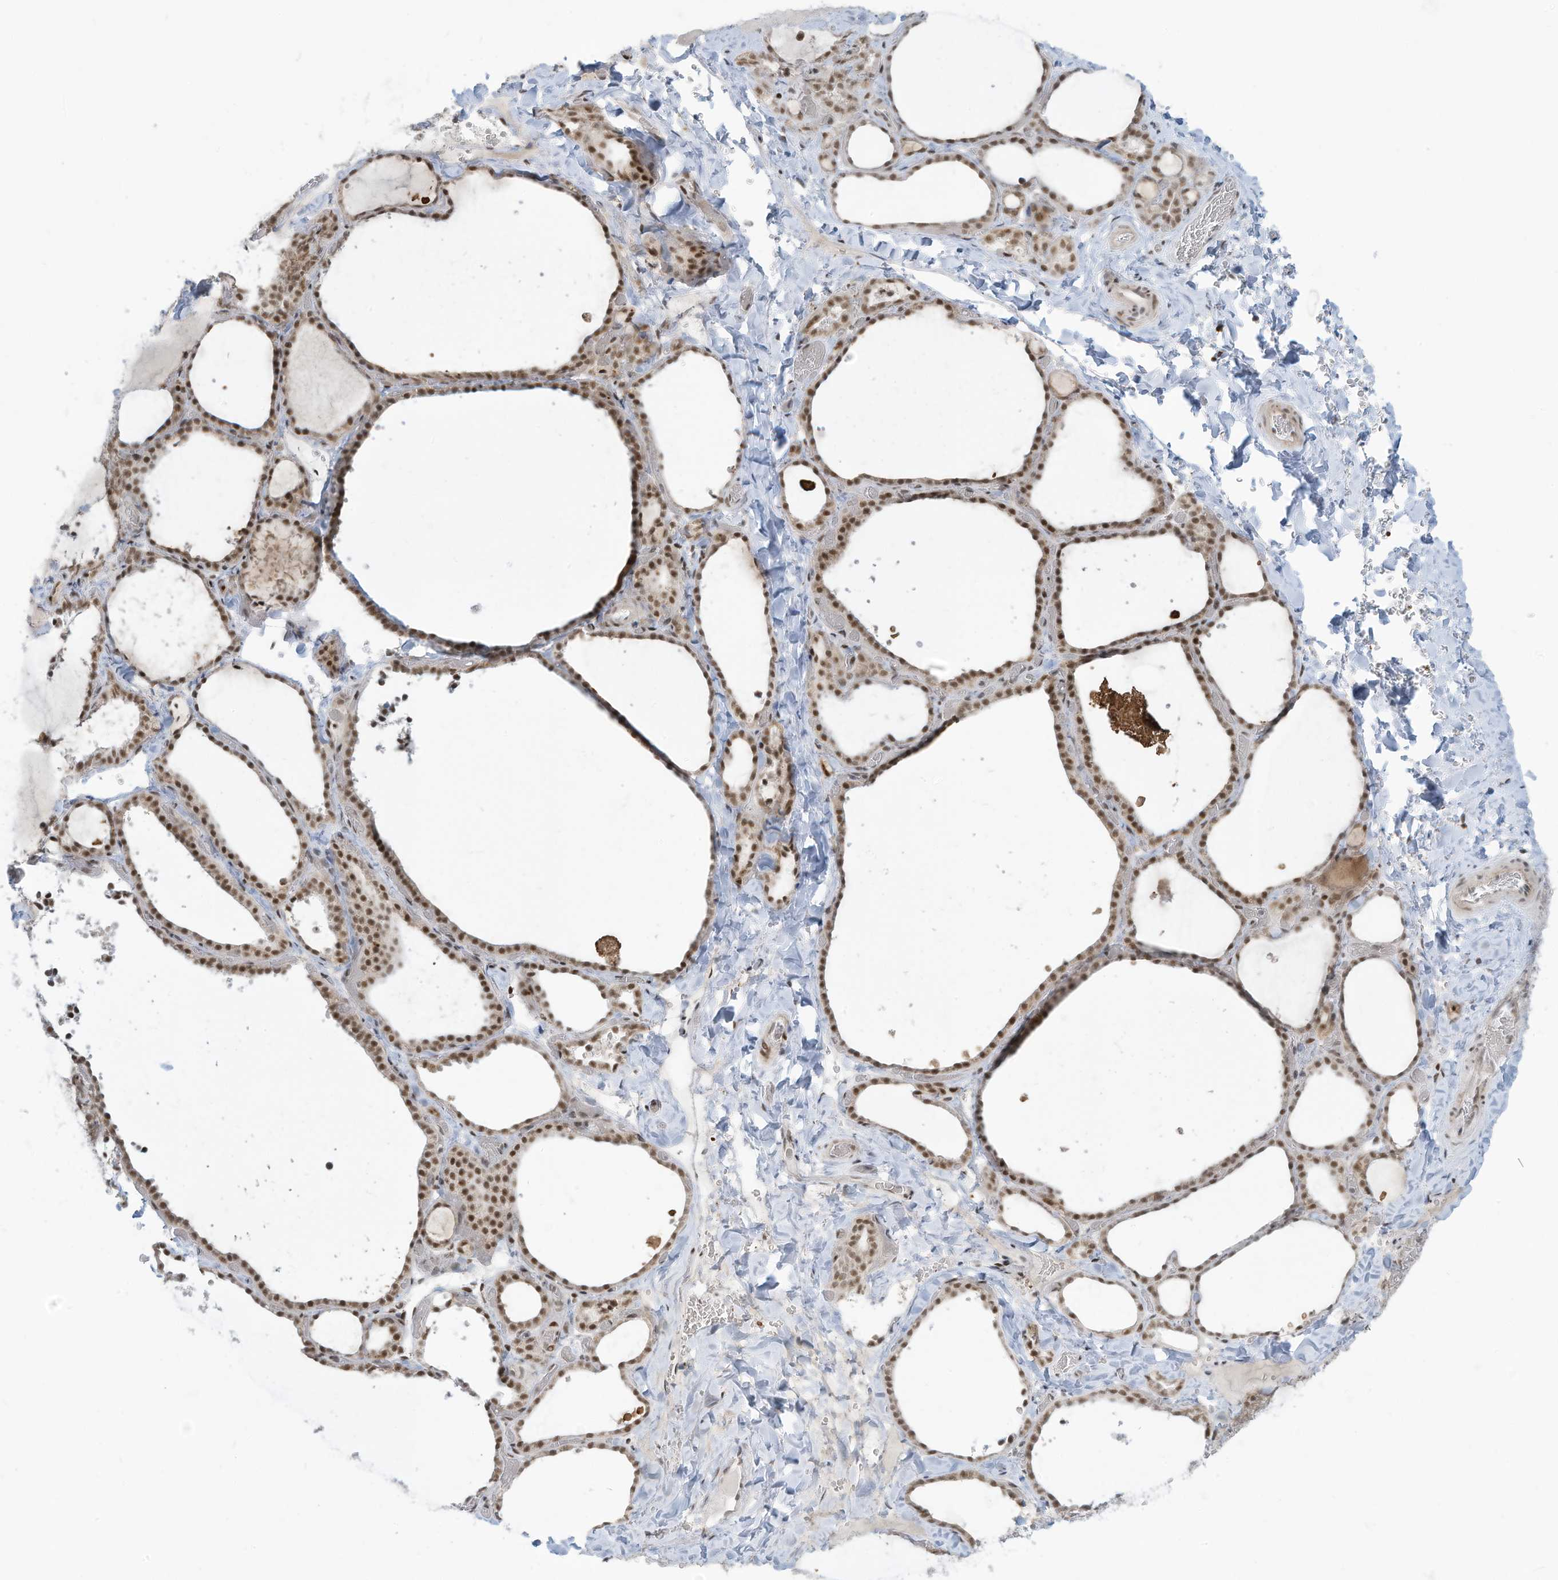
{"staining": {"intensity": "moderate", "quantity": ">75%", "location": "nuclear"}, "tissue": "thyroid gland", "cell_type": "Glandular cells", "image_type": "normal", "snomed": [{"axis": "morphology", "description": "Normal tissue, NOS"}, {"axis": "topography", "description": "Thyroid gland"}], "caption": "An image showing moderate nuclear expression in about >75% of glandular cells in normal thyroid gland, as visualized by brown immunohistochemical staining.", "gene": "ECT2L", "patient": {"sex": "female", "age": 22}}